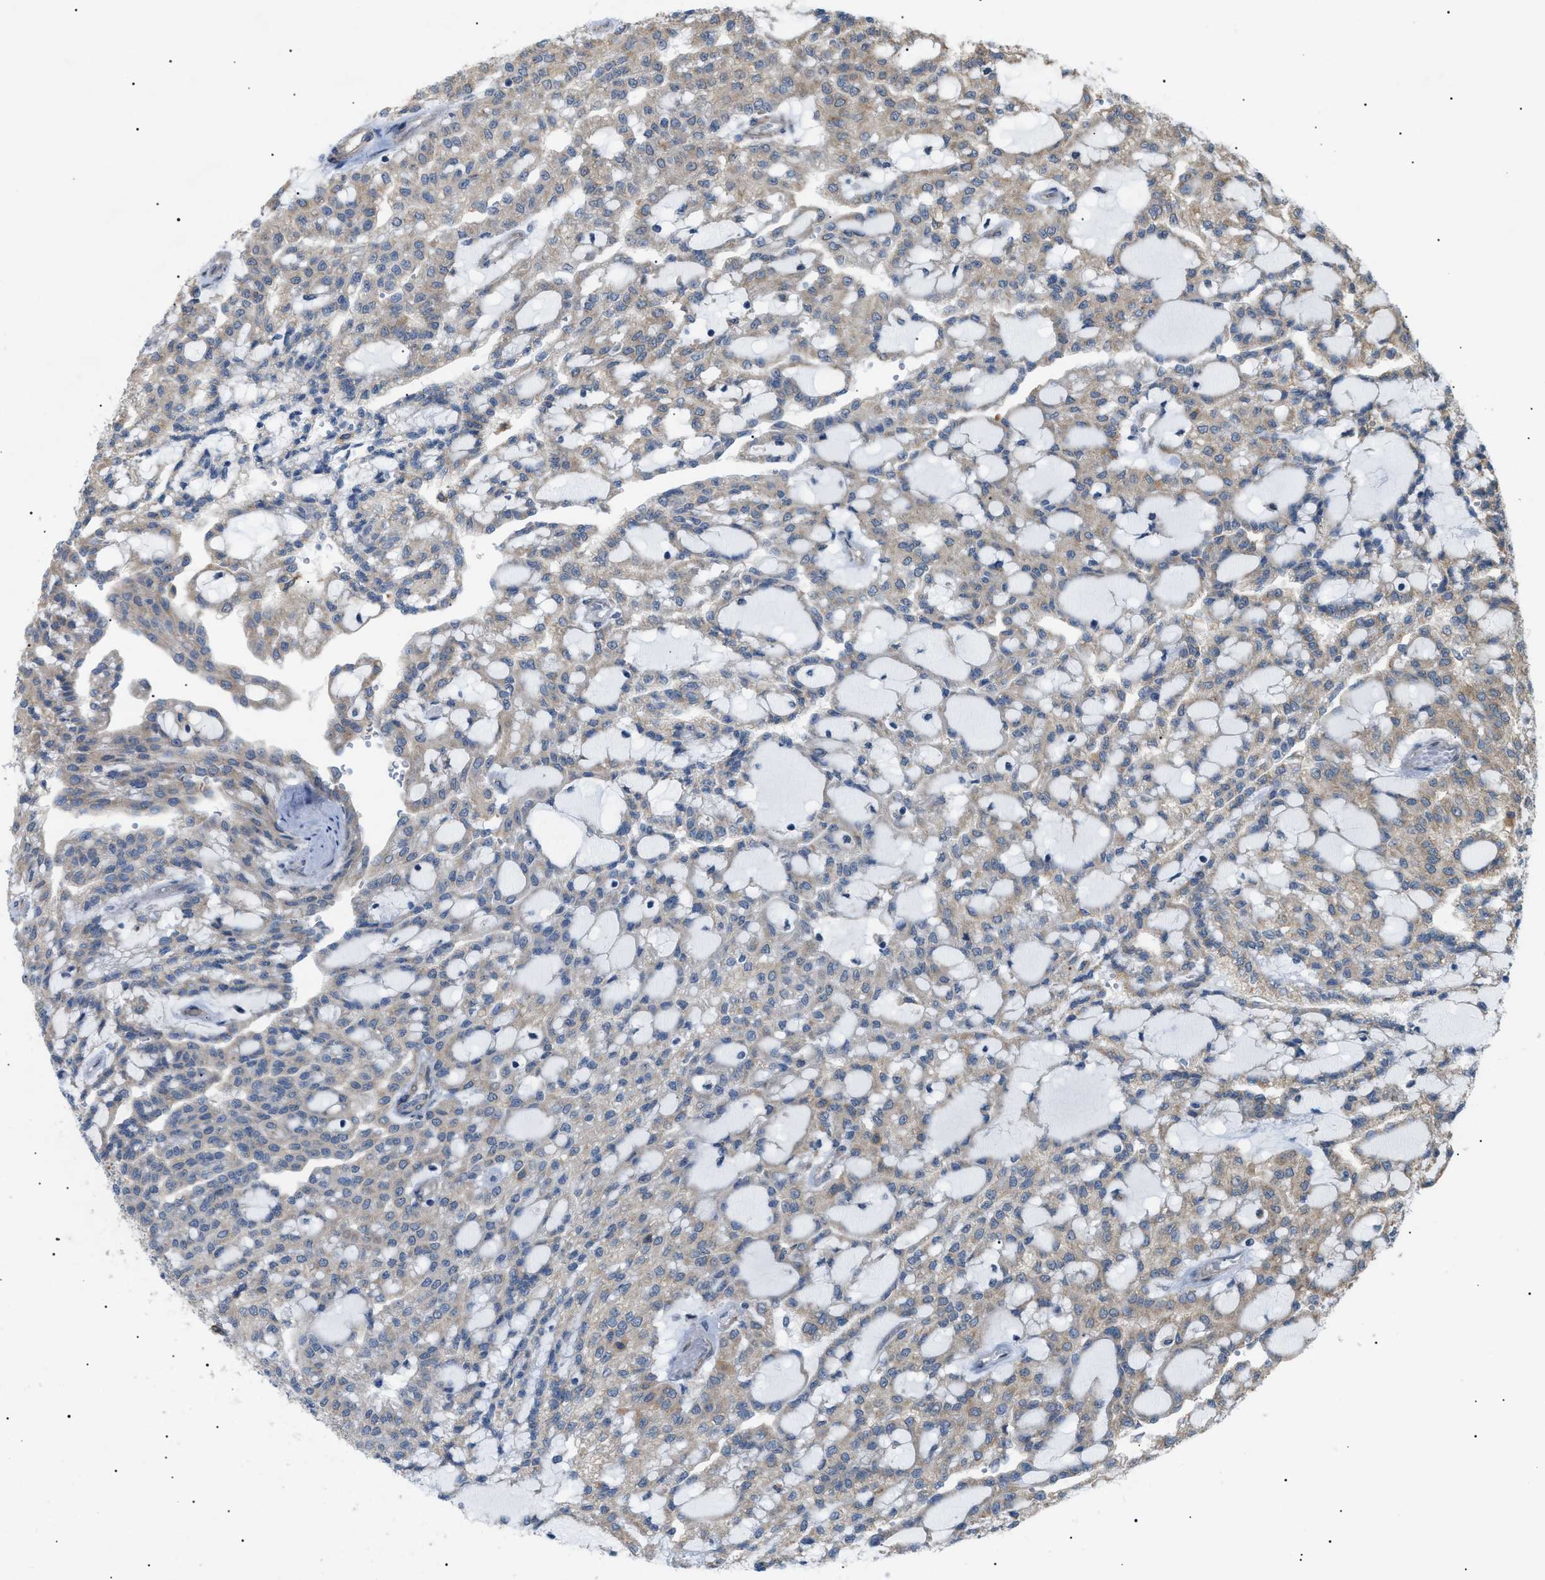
{"staining": {"intensity": "weak", "quantity": "<25%", "location": "cytoplasmic/membranous"}, "tissue": "renal cancer", "cell_type": "Tumor cells", "image_type": "cancer", "snomed": [{"axis": "morphology", "description": "Adenocarcinoma, NOS"}, {"axis": "topography", "description": "Kidney"}], "caption": "An immunohistochemistry image of renal cancer is shown. There is no staining in tumor cells of renal cancer. (DAB immunohistochemistry with hematoxylin counter stain).", "gene": "IRS2", "patient": {"sex": "male", "age": 63}}